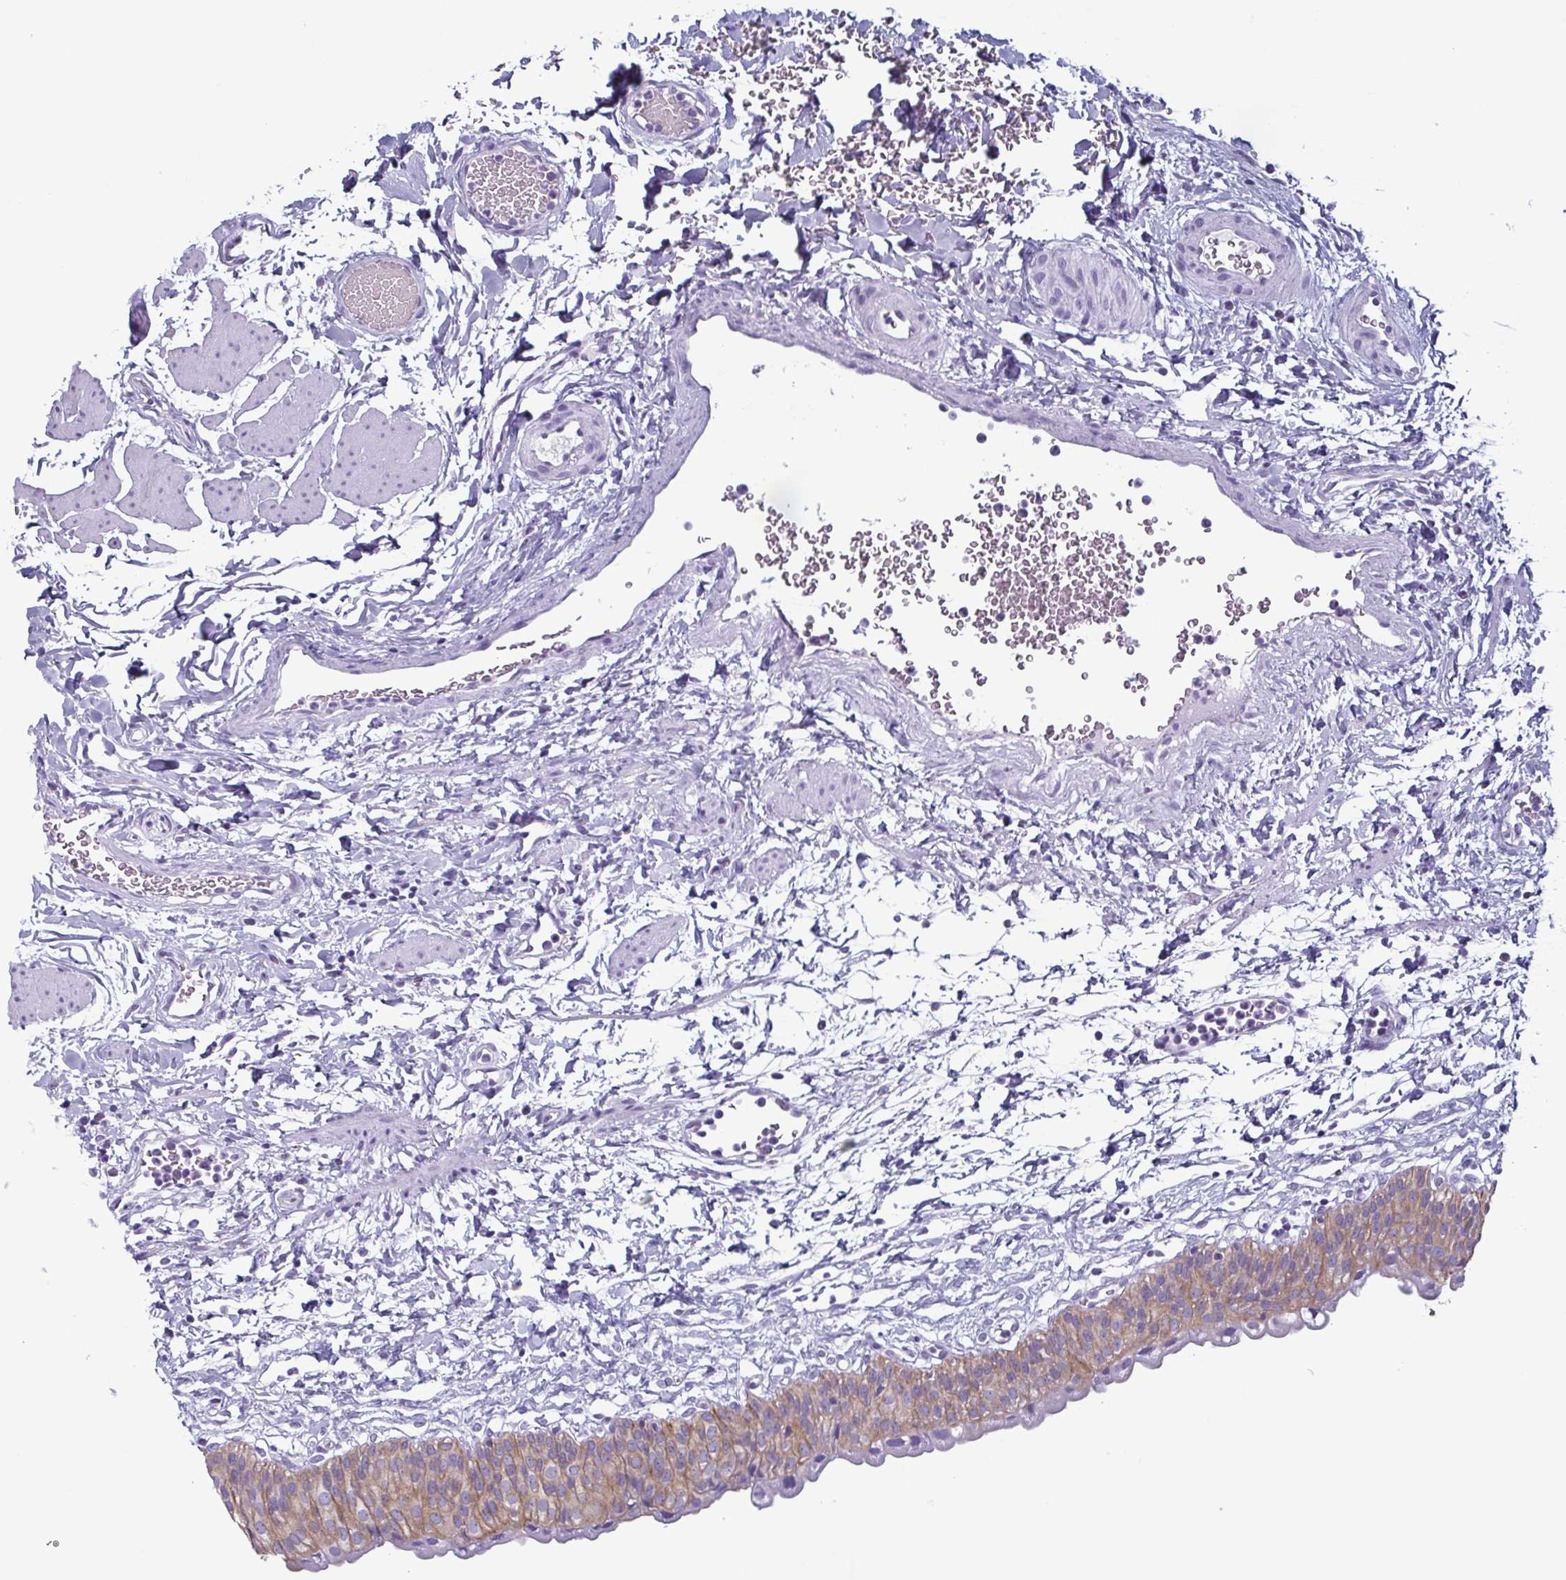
{"staining": {"intensity": "moderate", "quantity": "25%-75%", "location": "cytoplasmic/membranous"}, "tissue": "urinary bladder", "cell_type": "Urothelial cells", "image_type": "normal", "snomed": [{"axis": "morphology", "description": "Normal tissue, NOS"}, {"axis": "topography", "description": "Urinary bladder"}], "caption": "Human urinary bladder stained for a protein (brown) exhibits moderate cytoplasmic/membranous positive positivity in about 25%-75% of urothelial cells.", "gene": "KRT10", "patient": {"sex": "male", "age": 55}}